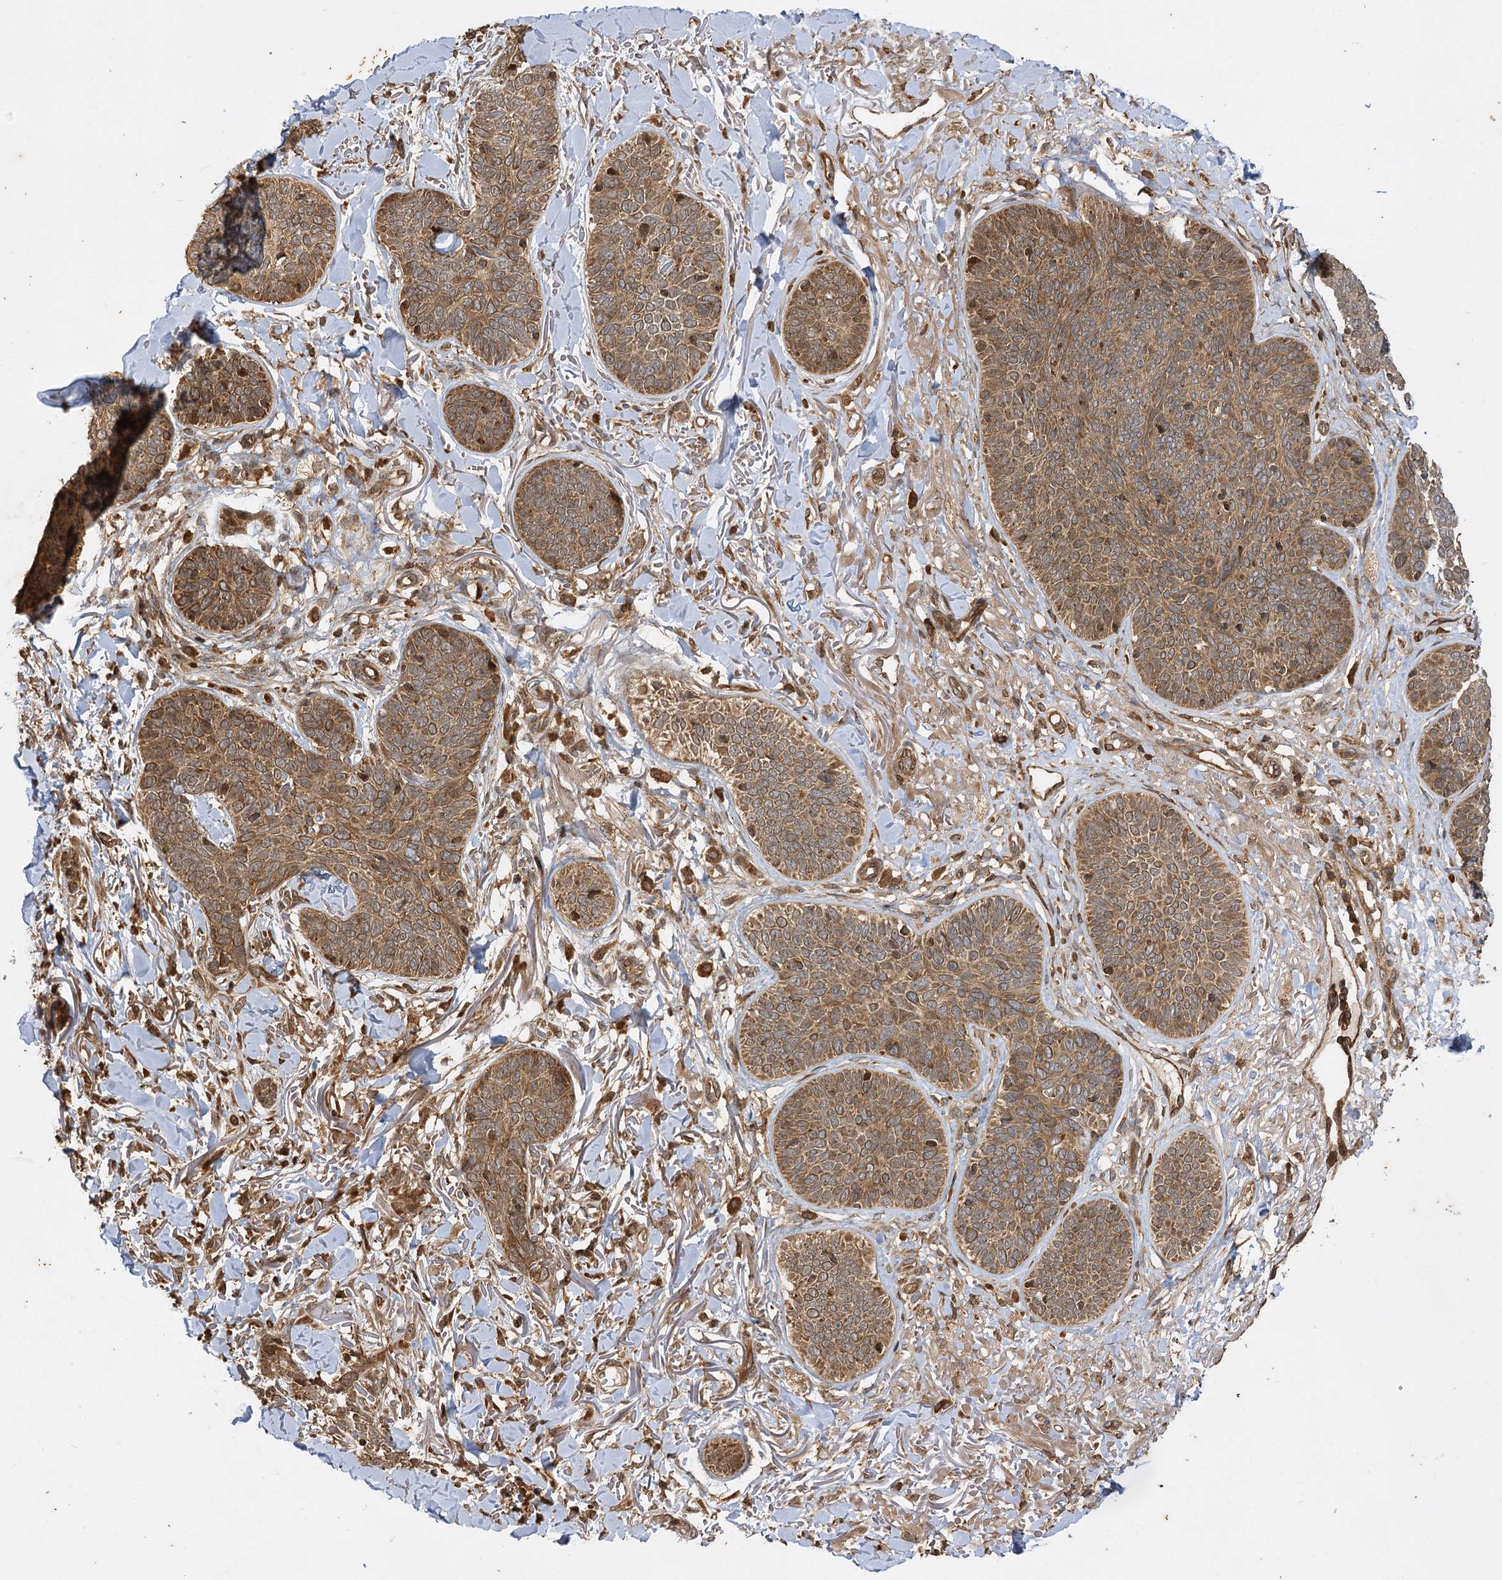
{"staining": {"intensity": "moderate", "quantity": ">75%", "location": "cytoplasmic/membranous"}, "tissue": "skin cancer", "cell_type": "Tumor cells", "image_type": "cancer", "snomed": [{"axis": "morphology", "description": "Basal cell carcinoma"}, {"axis": "topography", "description": "Skin"}], "caption": "Human skin cancer stained with a protein marker exhibits moderate staining in tumor cells.", "gene": "IL11RA", "patient": {"sex": "male", "age": 85}}